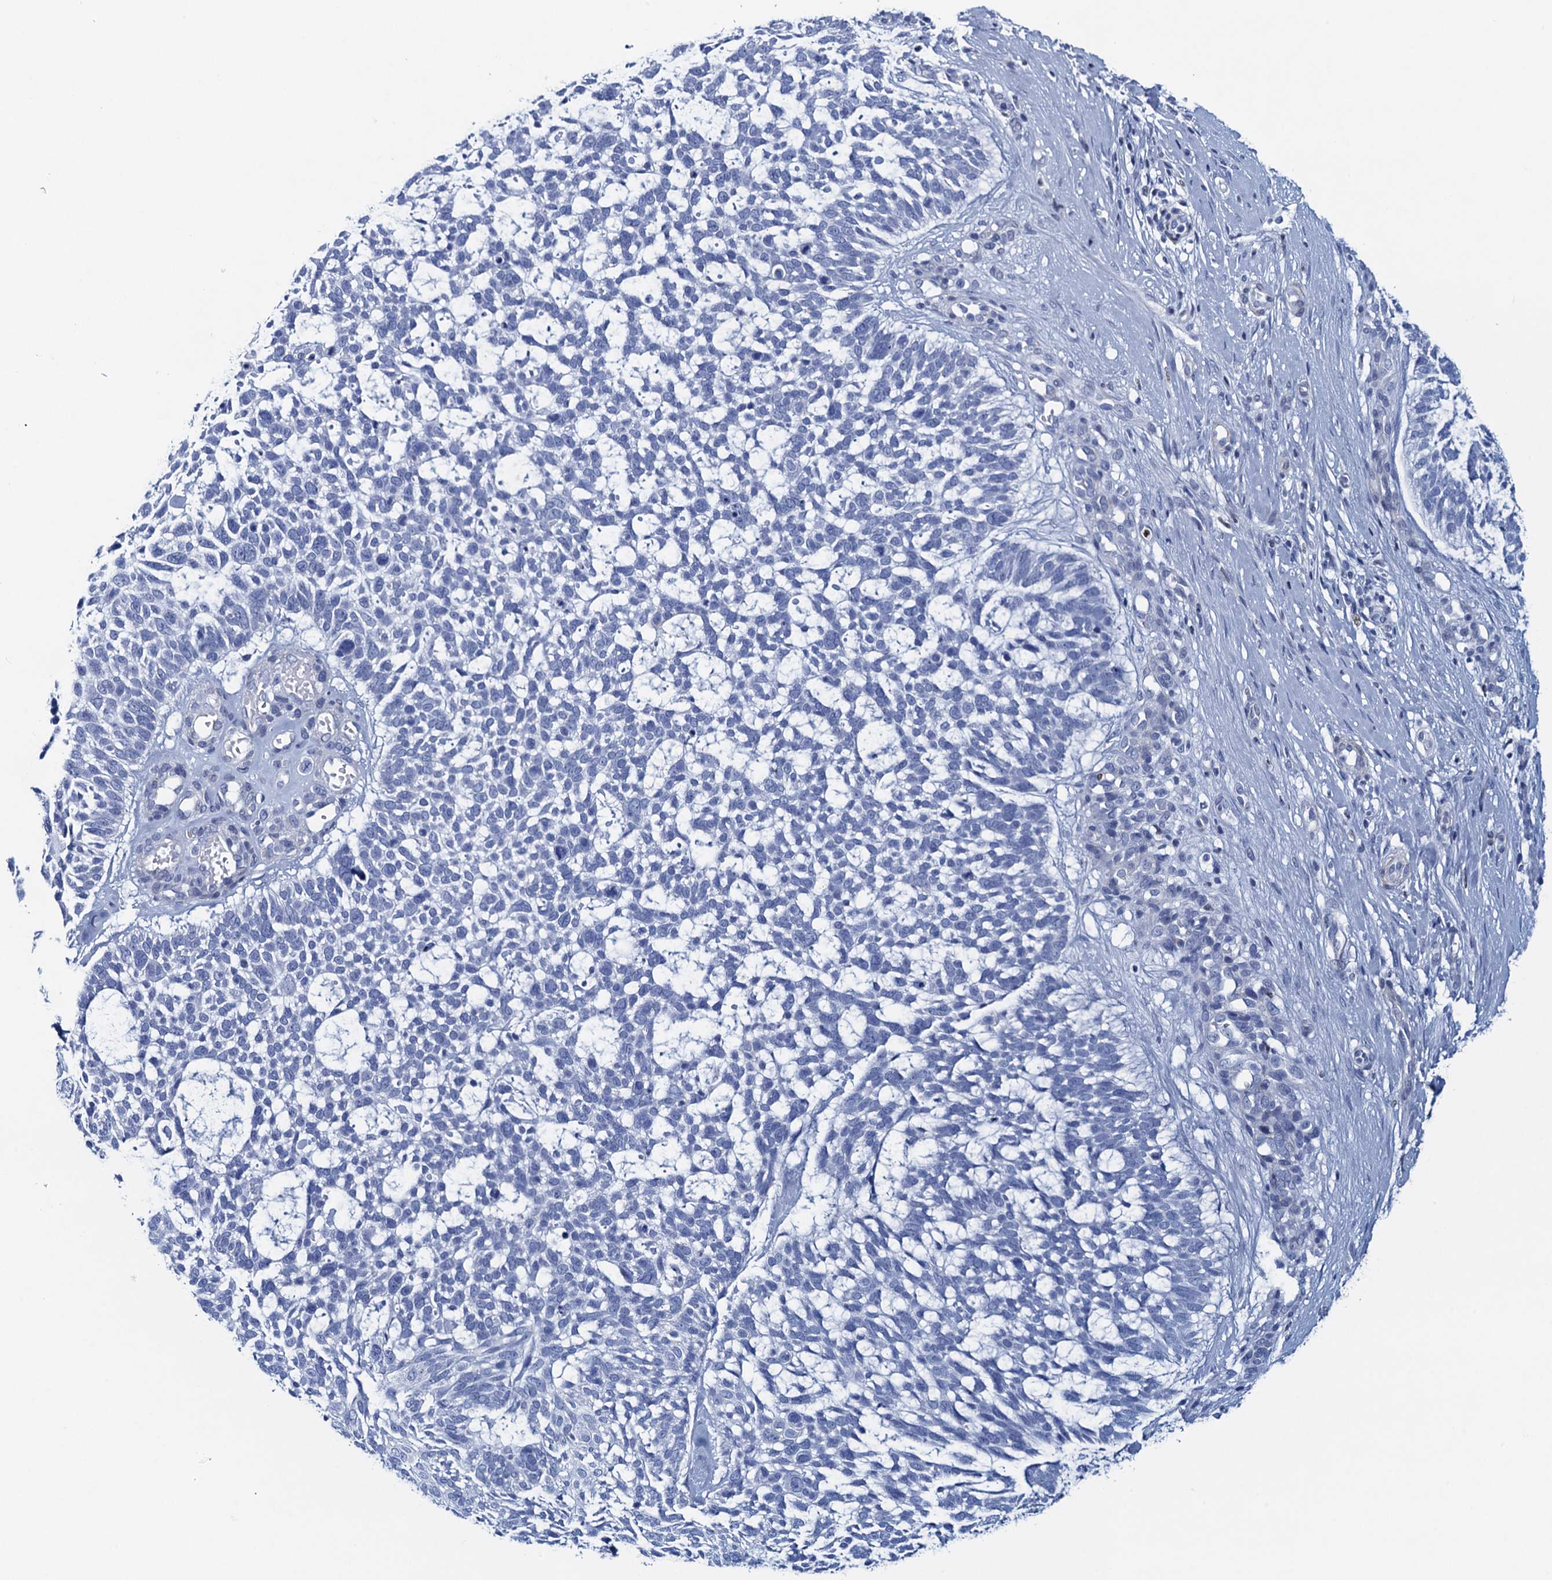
{"staining": {"intensity": "negative", "quantity": "none", "location": "none"}, "tissue": "skin cancer", "cell_type": "Tumor cells", "image_type": "cancer", "snomed": [{"axis": "morphology", "description": "Basal cell carcinoma"}, {"axis": "topography", "description": "Skin"}], "caption": "This photomicrograph is of skin cancer (basal cell carcinoma) stained with immunohistochemistry to label a protein in brown with the nuclei are counter-stained blue. There is no staining in tumor cells. (DAB (3,3'-diaminobenzidine) immunohistochemistry (IHC) with hematoxylin counter stain).", "gene": "RHCG", "patient": {"sex": "male", "age": 88}}